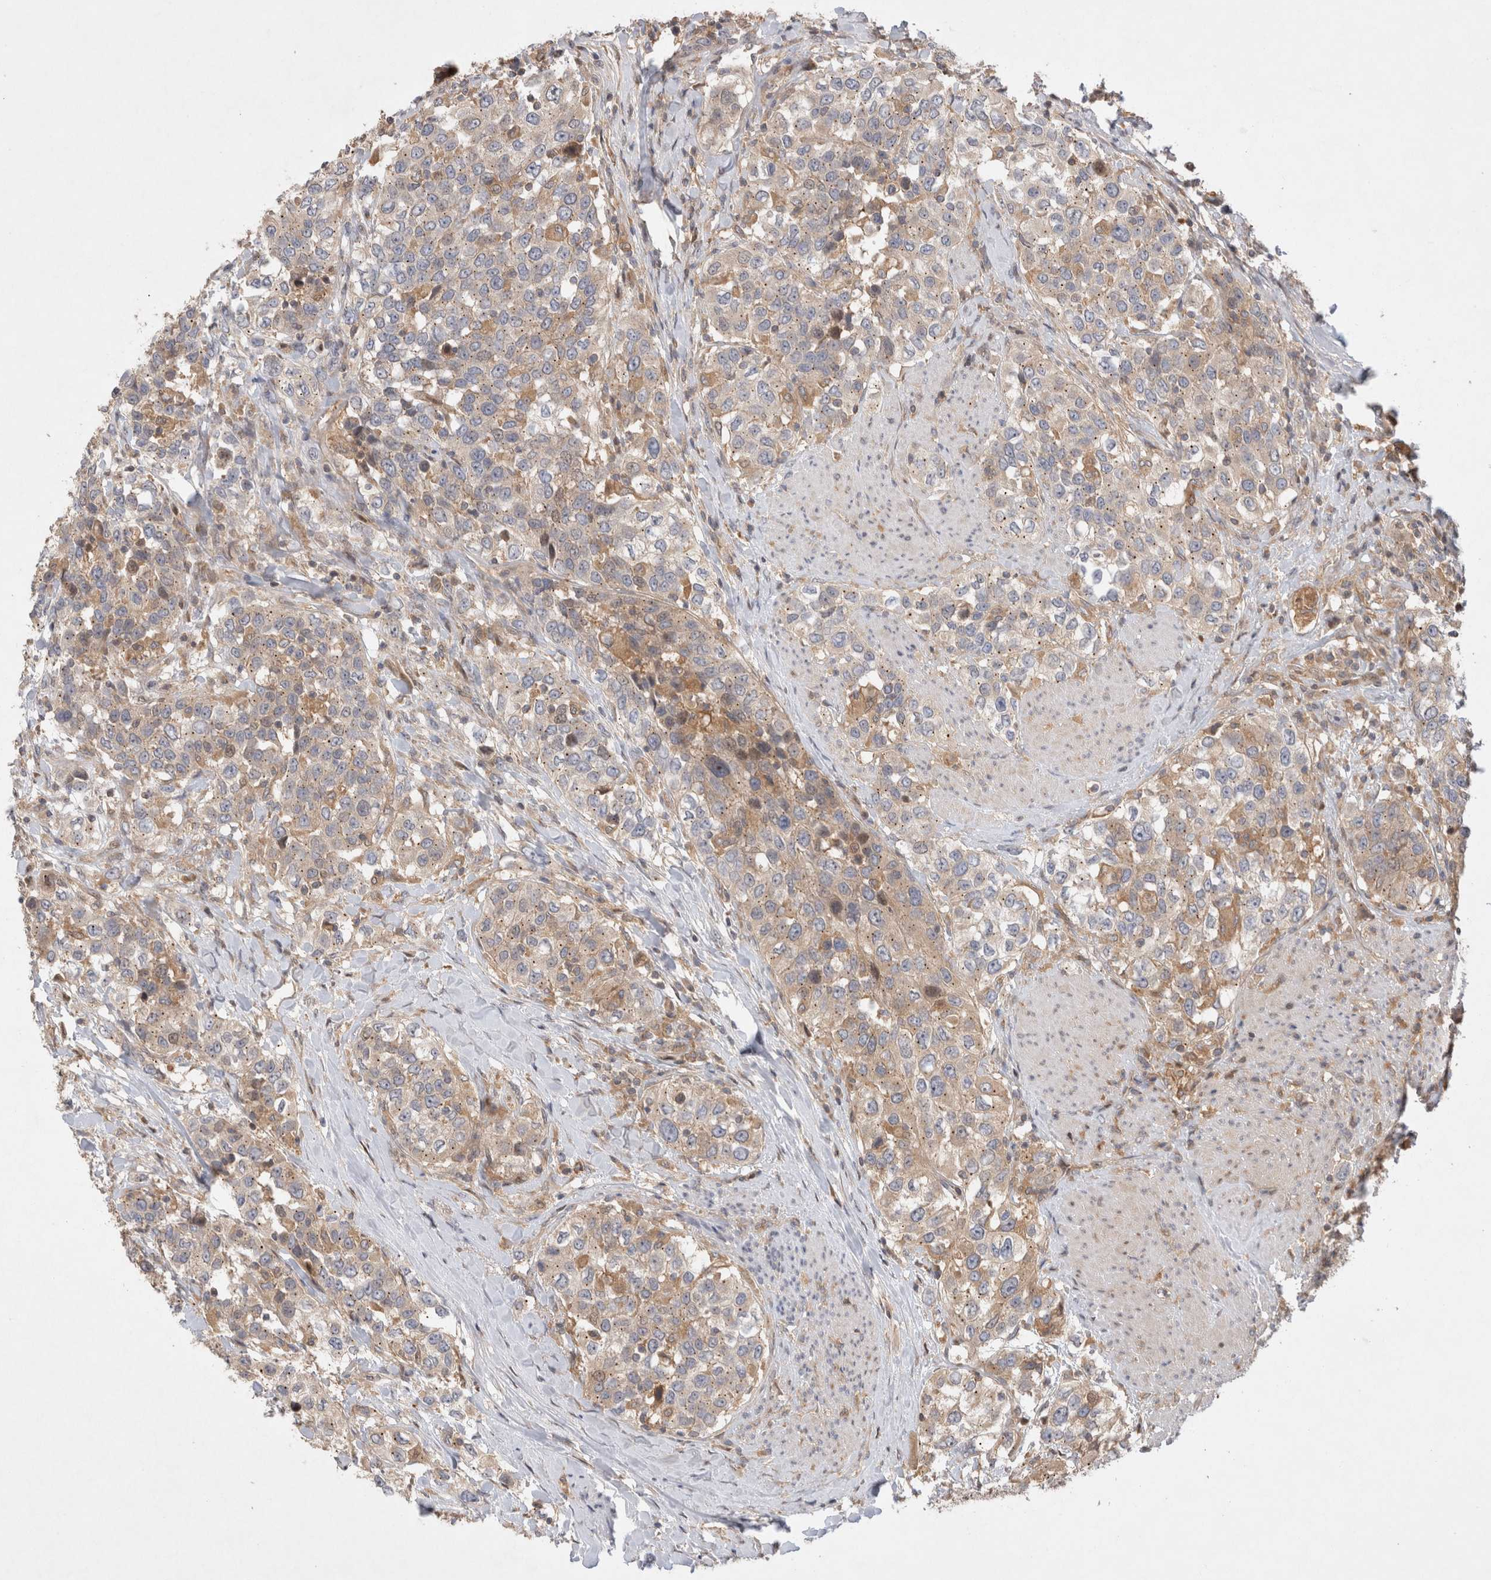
{"staining": {"intensity": "weak", "quantity": ">75%", "location": "cytoplasmic/membranous"}, "tissue": "urothelial cancer", "cell_type": "Tumor cells", "image_type": "cancer", "snomed": [{"axis": "morphology", "description": "Urothelial carcinoma, High grade"}, {"axis": "topography", "description": "Urinary bladder"}], "caption": "Immunohistochemistry (IHC) of urothelial carcinoma (high-grade) demonstrates low levels of weak cytoplasmic/membranous positivity in approximately >75% of tumor cells. Immunohistochemistry (IHC) stains the protein of interest in brown and the nuclei are stained blue.", "gene": "HTT", "patient": {"sex": "female", "age": 80}}